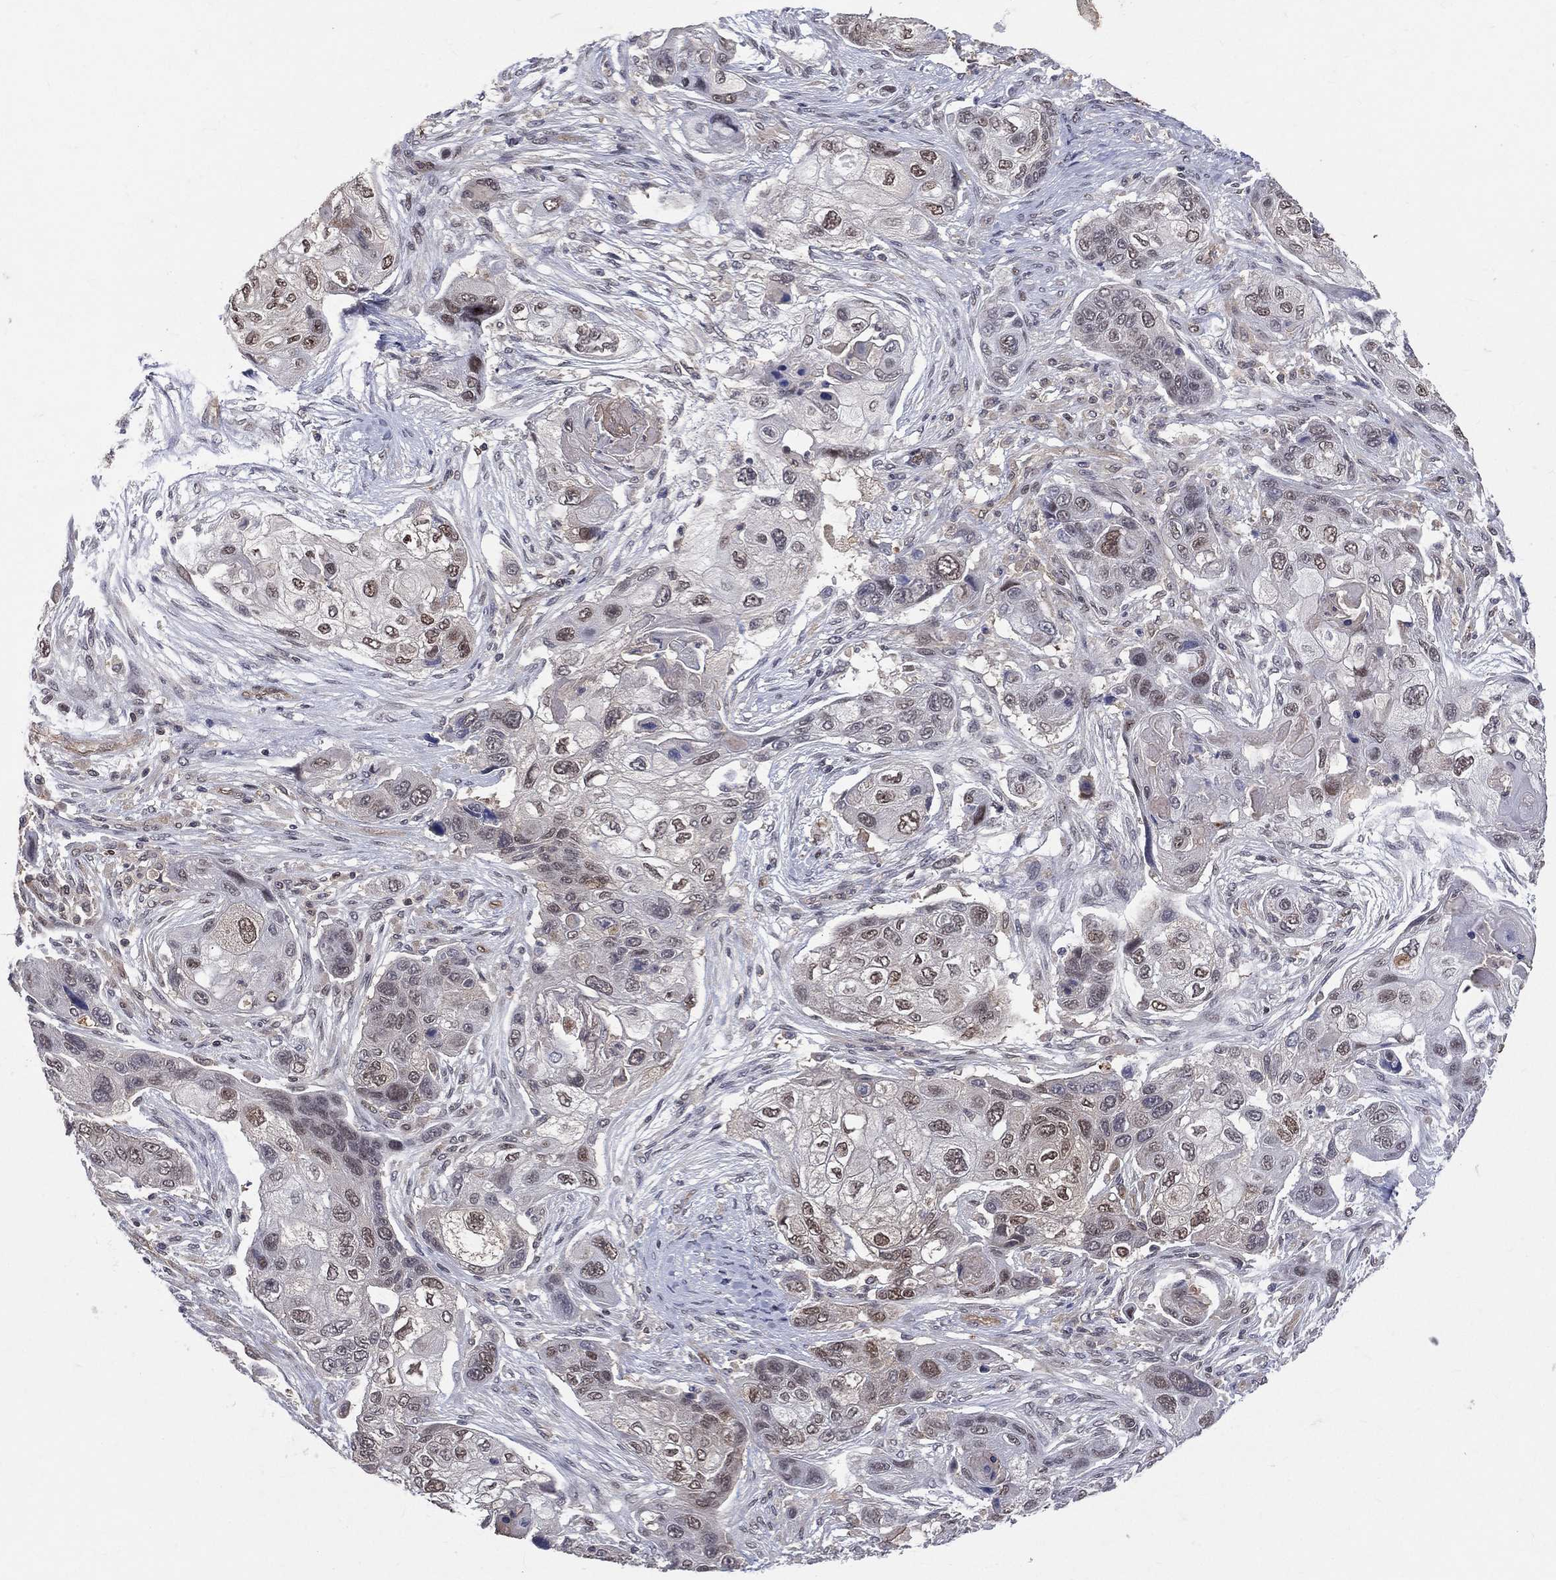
{"staining": {"intensity": "weak", "quantity": "25%-75%", "location": "nuclear"}, "tissue": "lung cancer", "cell_type": "Tumor cells", "image_type": "cancer", "snomed": [{"axis": "morphology", "description": "Squamous cell carcinoma, NOS"}, {"axis": "topography", "description": "Lung"}], "caption": "Immunohistochemical staining of lung squamous cell carcinoma exhibits weak nuclear protein staining in approximately 25%-75% of tumor cells.", "gene": "GMPR2", "patient": {"sex": "male", "age": 69}}